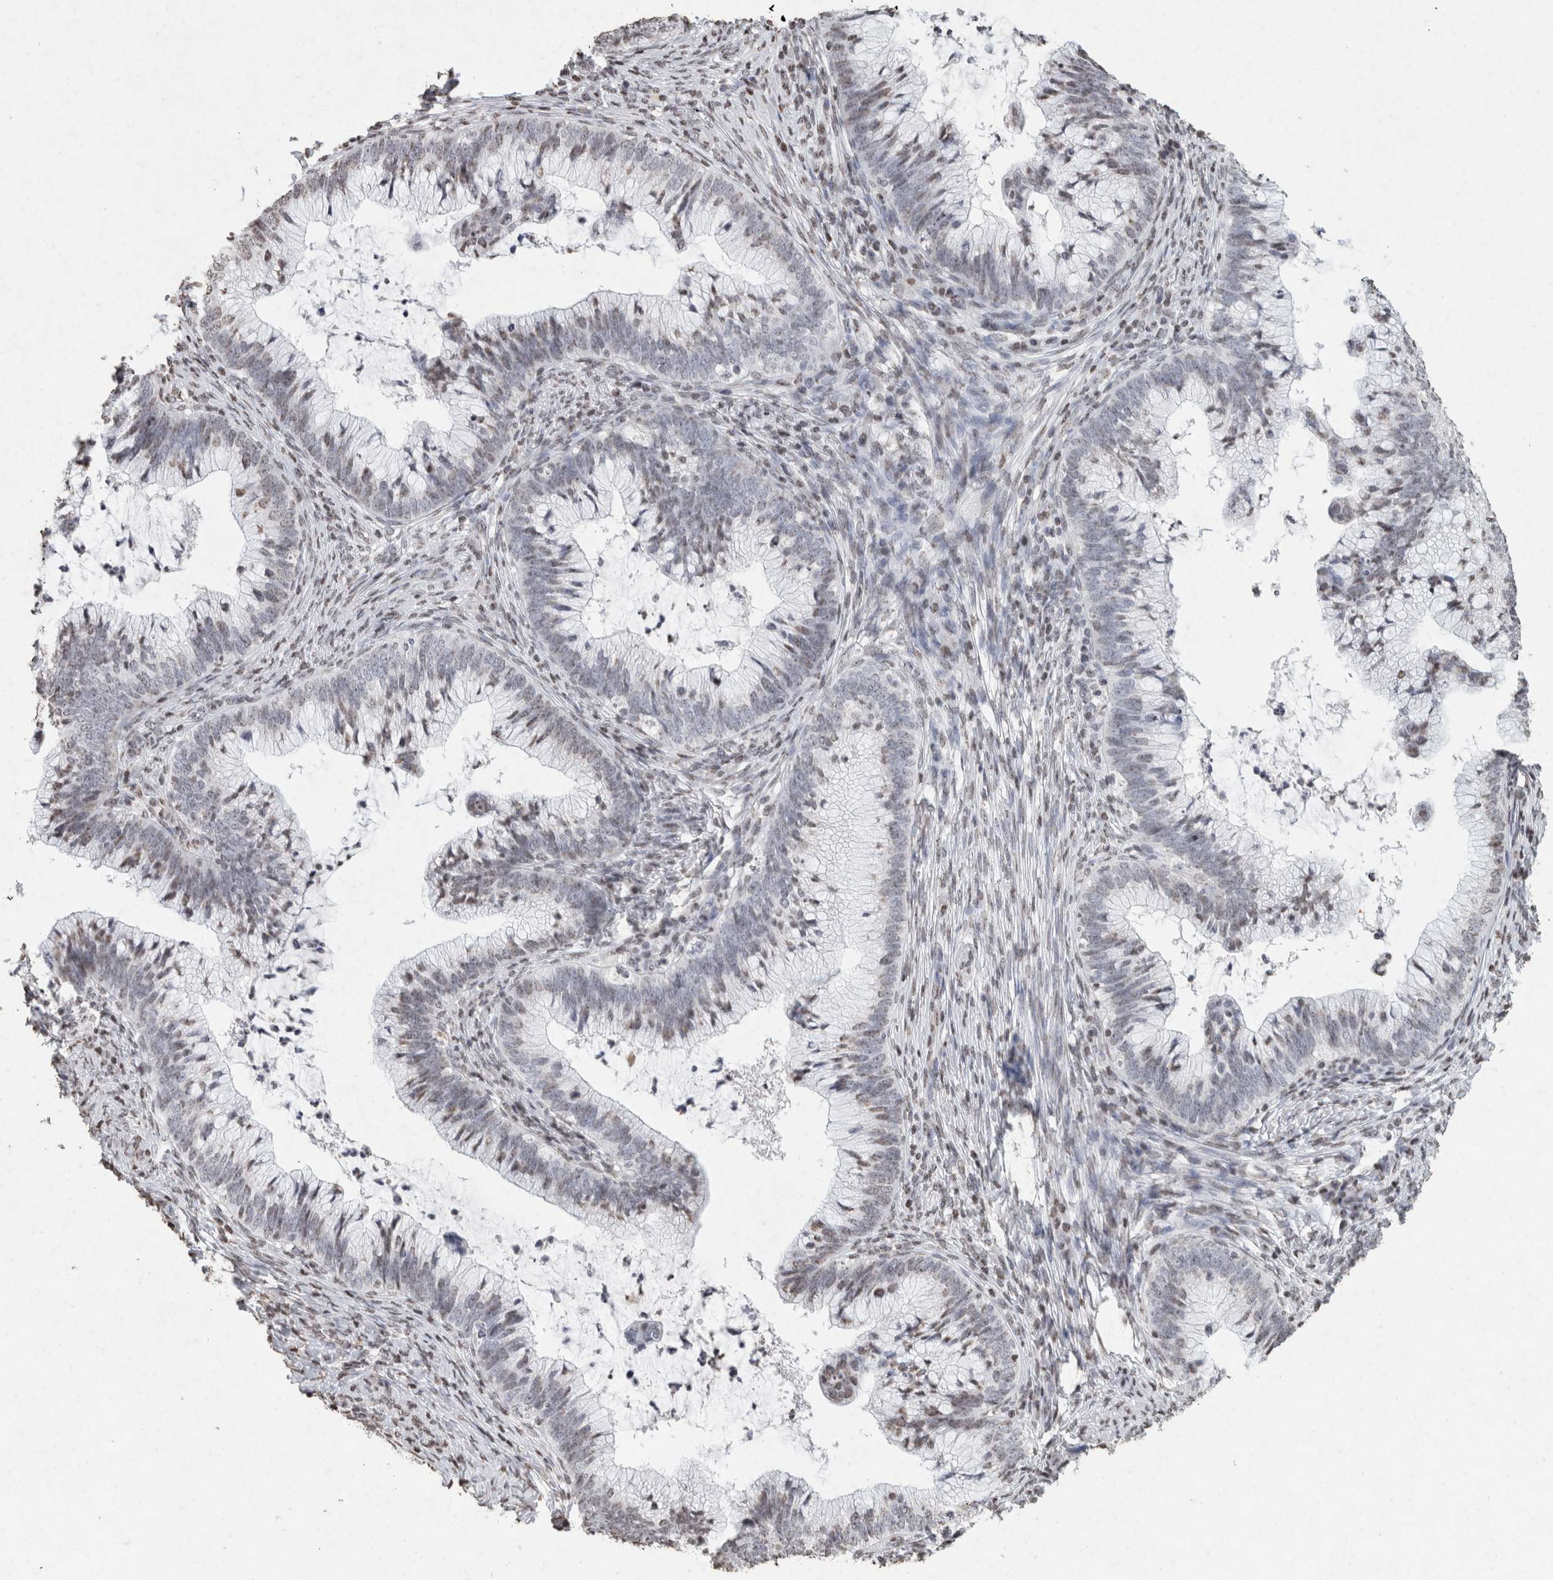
{"staining": {"intensity": "weak", "quantity": "25%-75%", "location": "nuclear"}, "tissue": "cervical cancer", "cell_type": "Tumor cells", "image_type": "cancer", "snomed": [{"axis": "morphology", "description": "Adenocarcinoma, NOS"}, {"axis": "topography", "description": "Cervix"}], "caption": "This micrograph demonstrates IHC staining of cervical cancer, with low weak nuclear staining in about 25%-75% of tumor cells.", "gene": "CNTN1", "patient": {"sex": "female", "age": 36}}